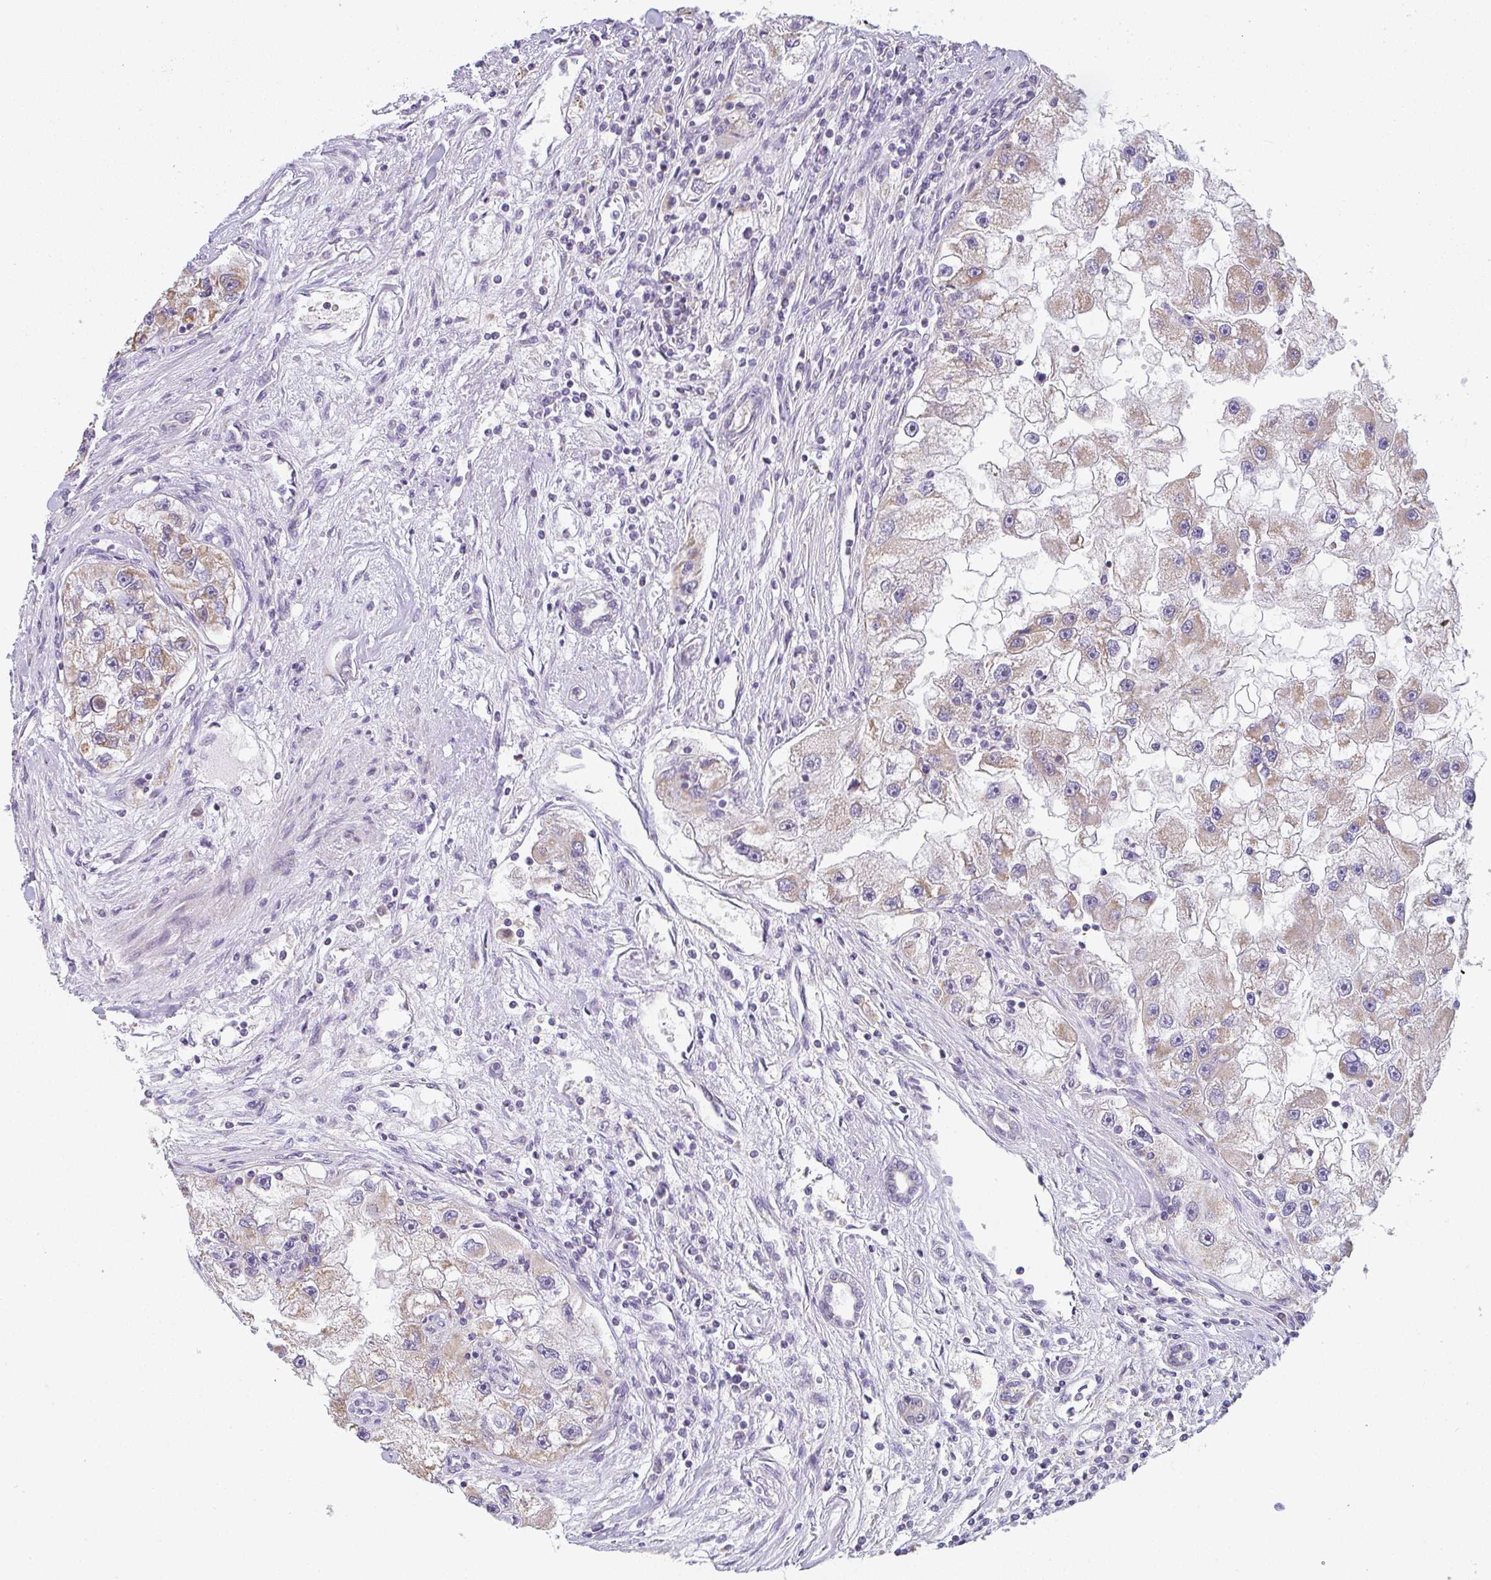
{"staining": {"intensity": "moderate", "quantity": ">75%", "location": "cytoplasmic/membranous"}, "tissue": "renal cancer", "cell_type": "Tumor cells", "image_type": "cancer", "snomed": [{"axis": "morphology", "description": "Adenocarcinoma, NOS"}, {"axis": "topography", "description": "Kidney"}], "caption": "Renal cancer tissue exhibits moderate cytoplasmic/membranous positivity in approximately >75% of tumor cells", "gene": "CACNA1S", "patient": {"sex": "male", "age": 63}}